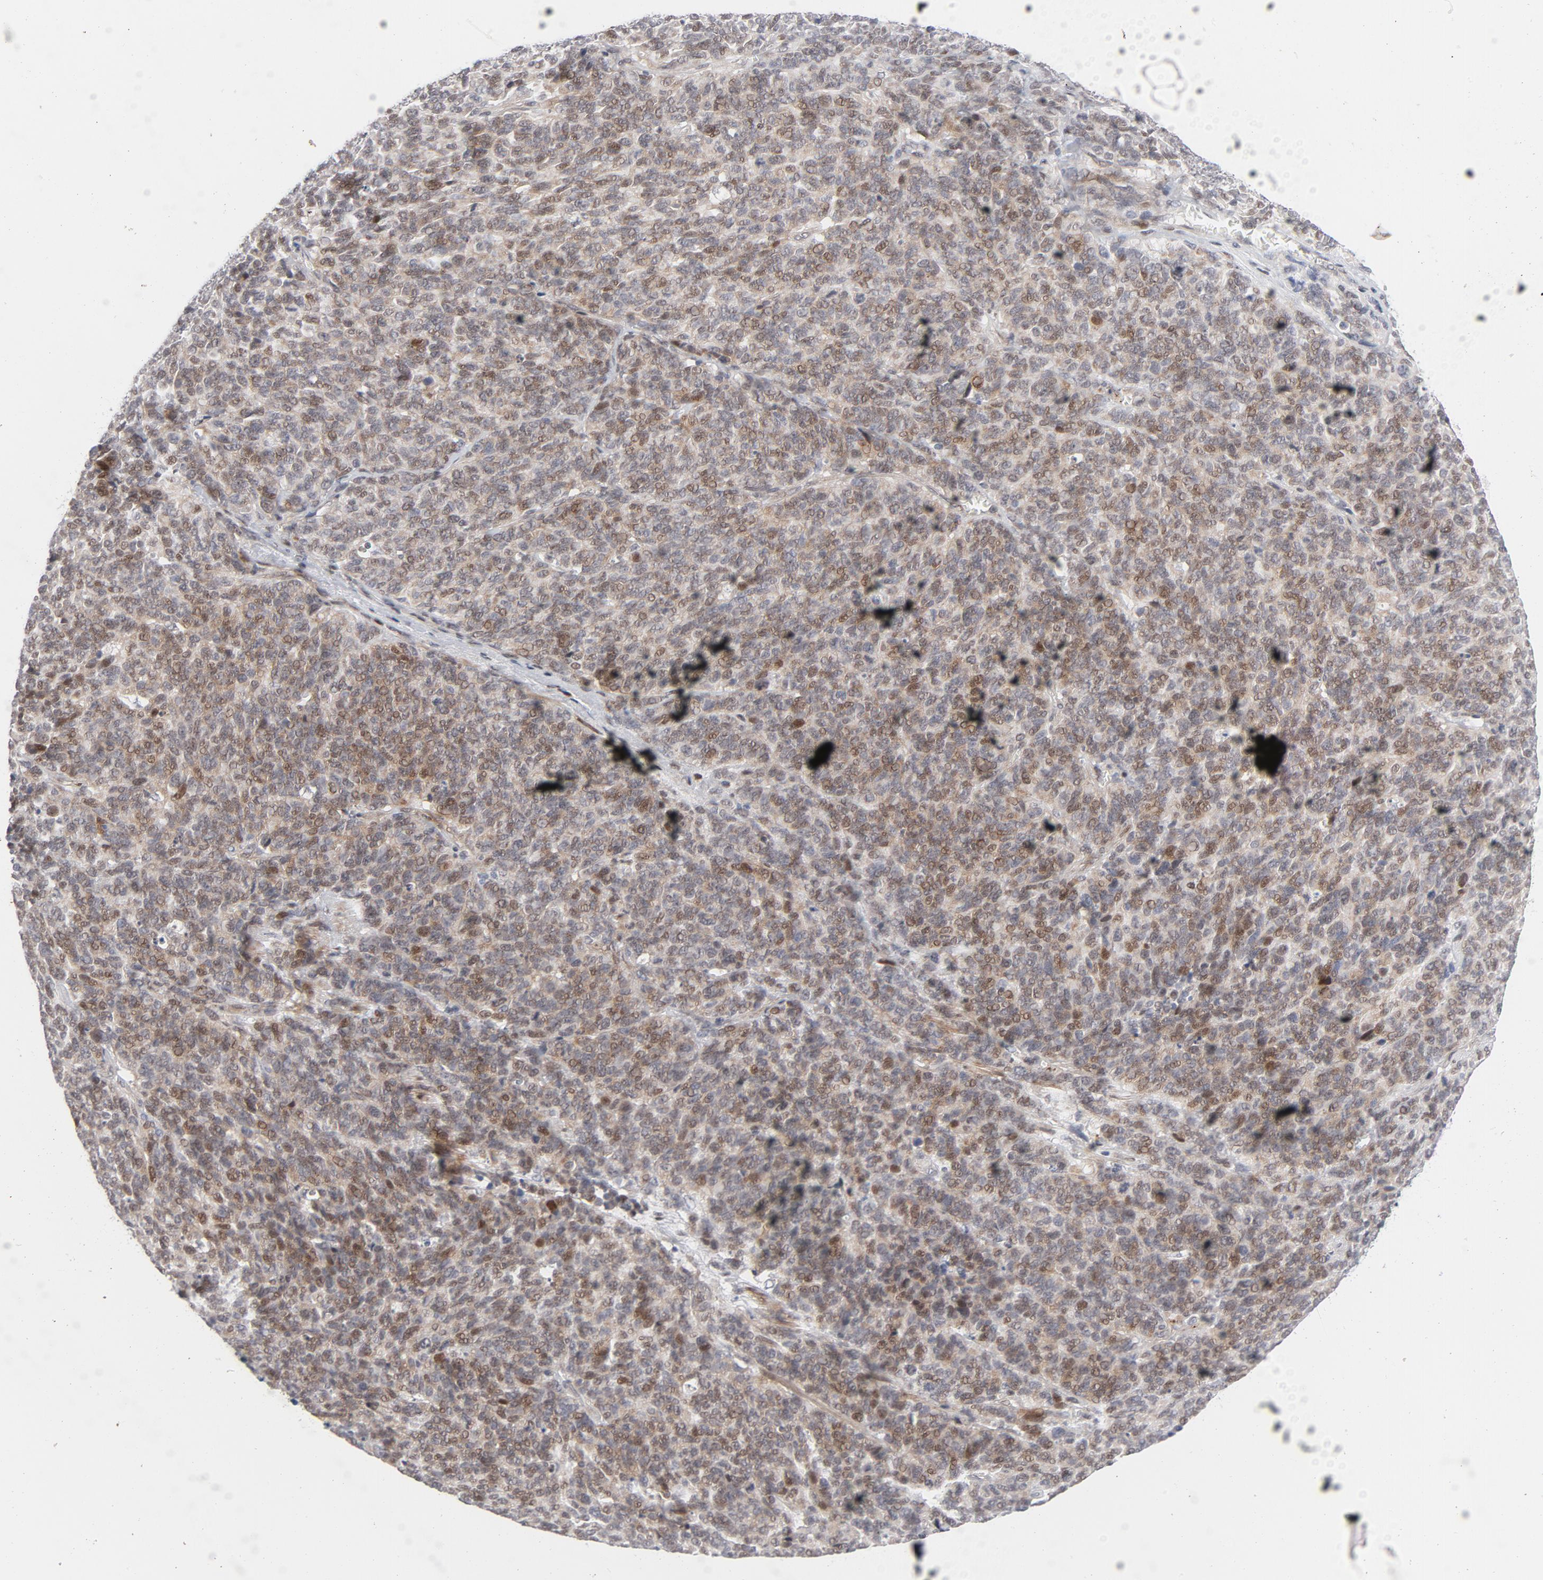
{"staining": {"intensity": "moderate", "quantity": "25%-75%", "location": "nuclear"}, "tissue": "lung cancer", "cell_type": "Tumor cells", "image_type": "cancer", "snomed": [{"axis": "morphology", "description": "Neoplasm, malignant, NOS"}, {"axis": "topography", "description": "Lung"}], "caption": "Immunohistochemical staining of human lung cancer (neoplasm (malignant)) exhibits moderate nuclear protein positivity in about 25%-75% of tumor cells. The staining was performed using DAB, with brown indicating positive protein expression. Nuclei are stained blue with hematoxylin.", "gene": "NFIC", "patient": {"sex": "female", "age": 58}}